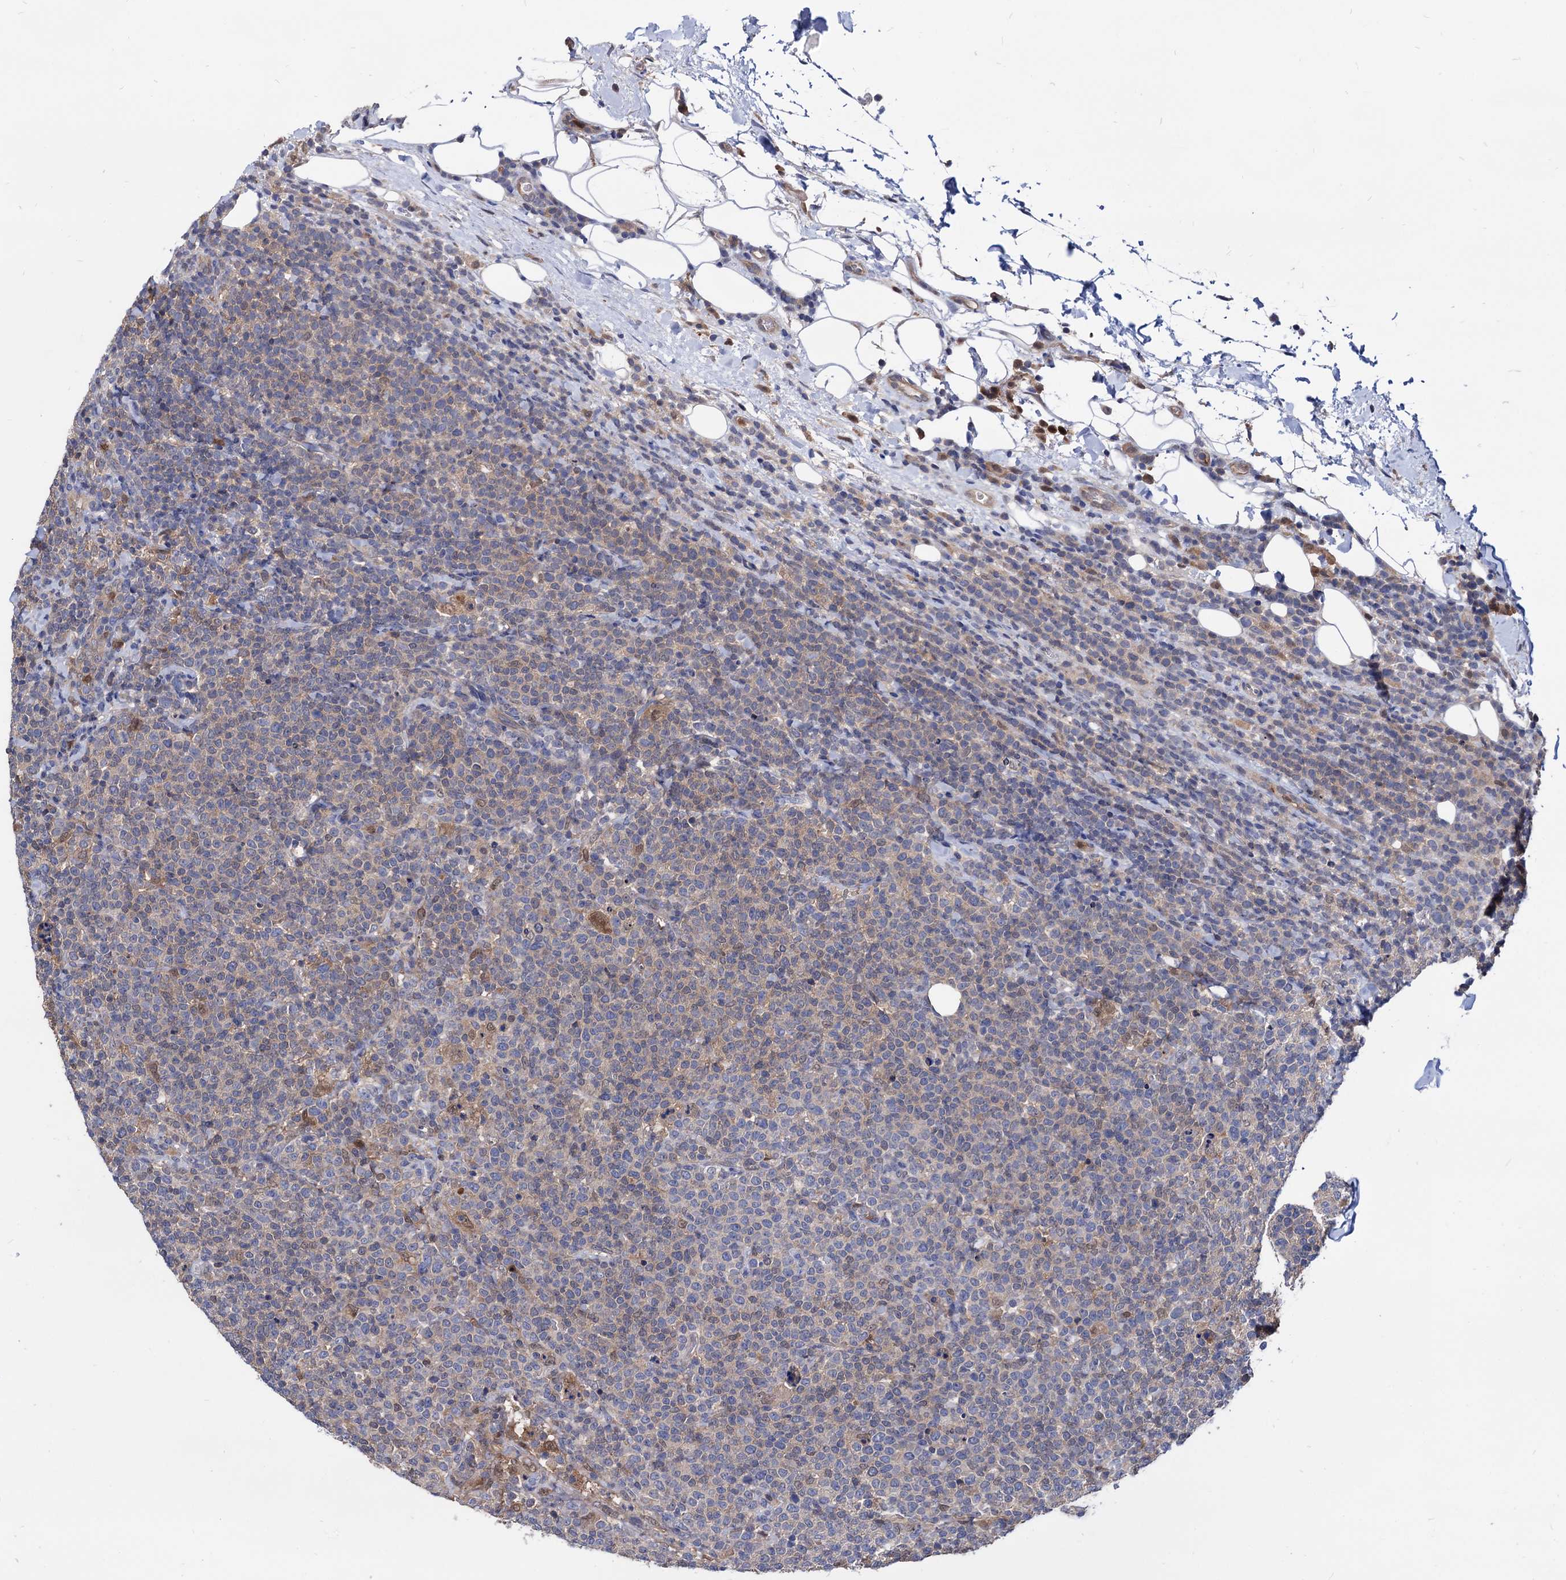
{"staining": {"intensity": "weak", "quantity": "25%-75%", "location": "cytoplasmic/membranous"}, "tissue": "lymphoma", "cell_type": "Tumor cells", "image_type": "cancer", "snomed": [{"axis": "morphology", "description": "Malignant lymphoma, non-Hodgkin's type, High grade"}, {"axis": "topography", "description": "Lymph node"}], "caption": "Lymphoma stained with immunohistochemistry (IHC) shows weak cytoplasmic/membranous staining in about 25%-75% of tumor cells.", "gene": "CPPED1", "patient": {"sex": "male", "age": 61}}